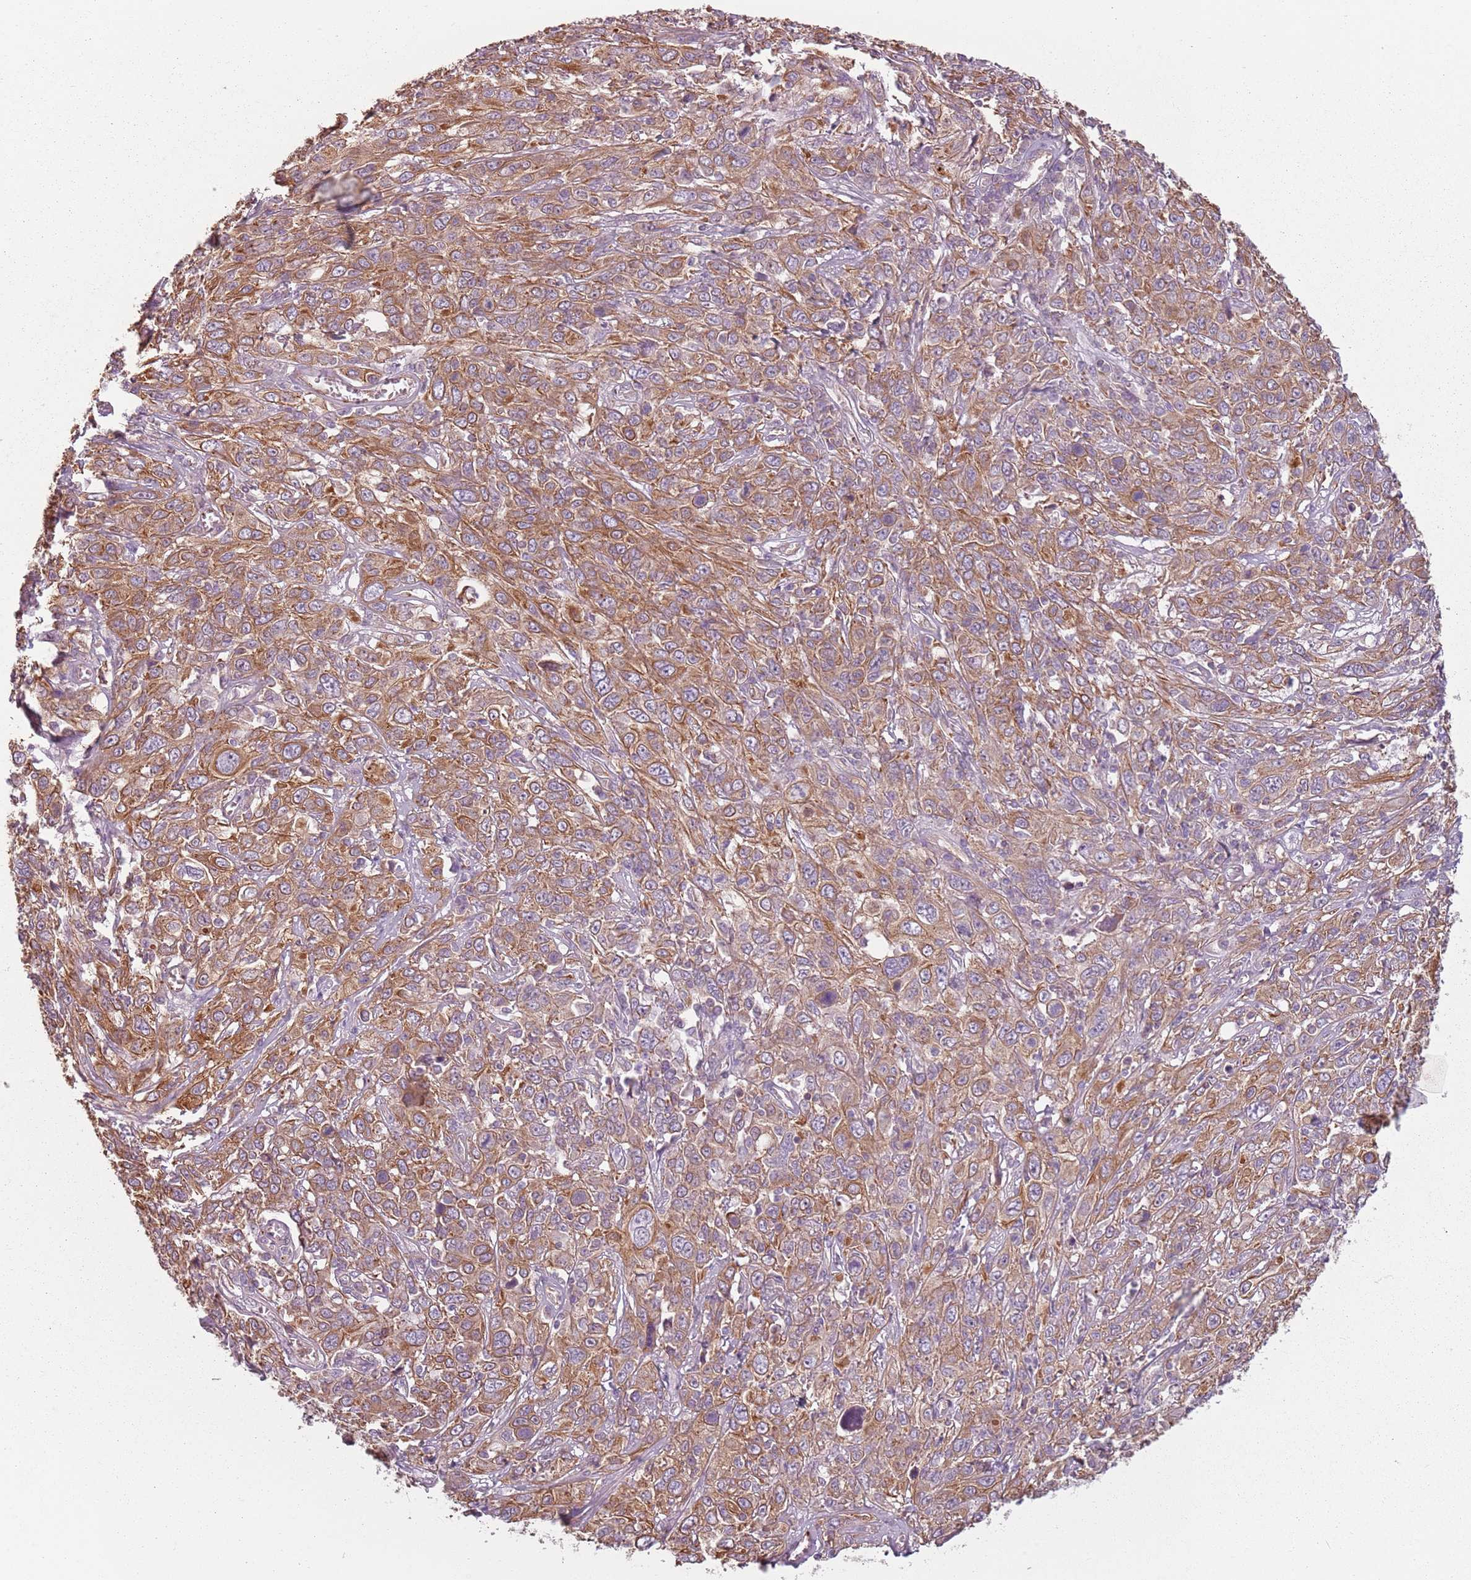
{"staining": {"intensity": "moderate", "quantity": ">75%", "location": "cytoplasmic/membranous"}, "tissue": "cervical cancer", "cell_type": "Tumor cells", "image_type": "cancer", "snomed": [{"axis": "morphology", "description": "Squamous cell carcinoma, NOS"}, {"axis": "topography", "description": "Cervix"}], "caption": "The histopathology image demonstrates immunohistochemical staining of squamous cell carcinoma (cervical). There is moderate cytoplasmic/membranous staining is identified in approximately >75% of tumor cells.", "gene": "TLCD2", "patient": {"sex": "female", "age": 46}}